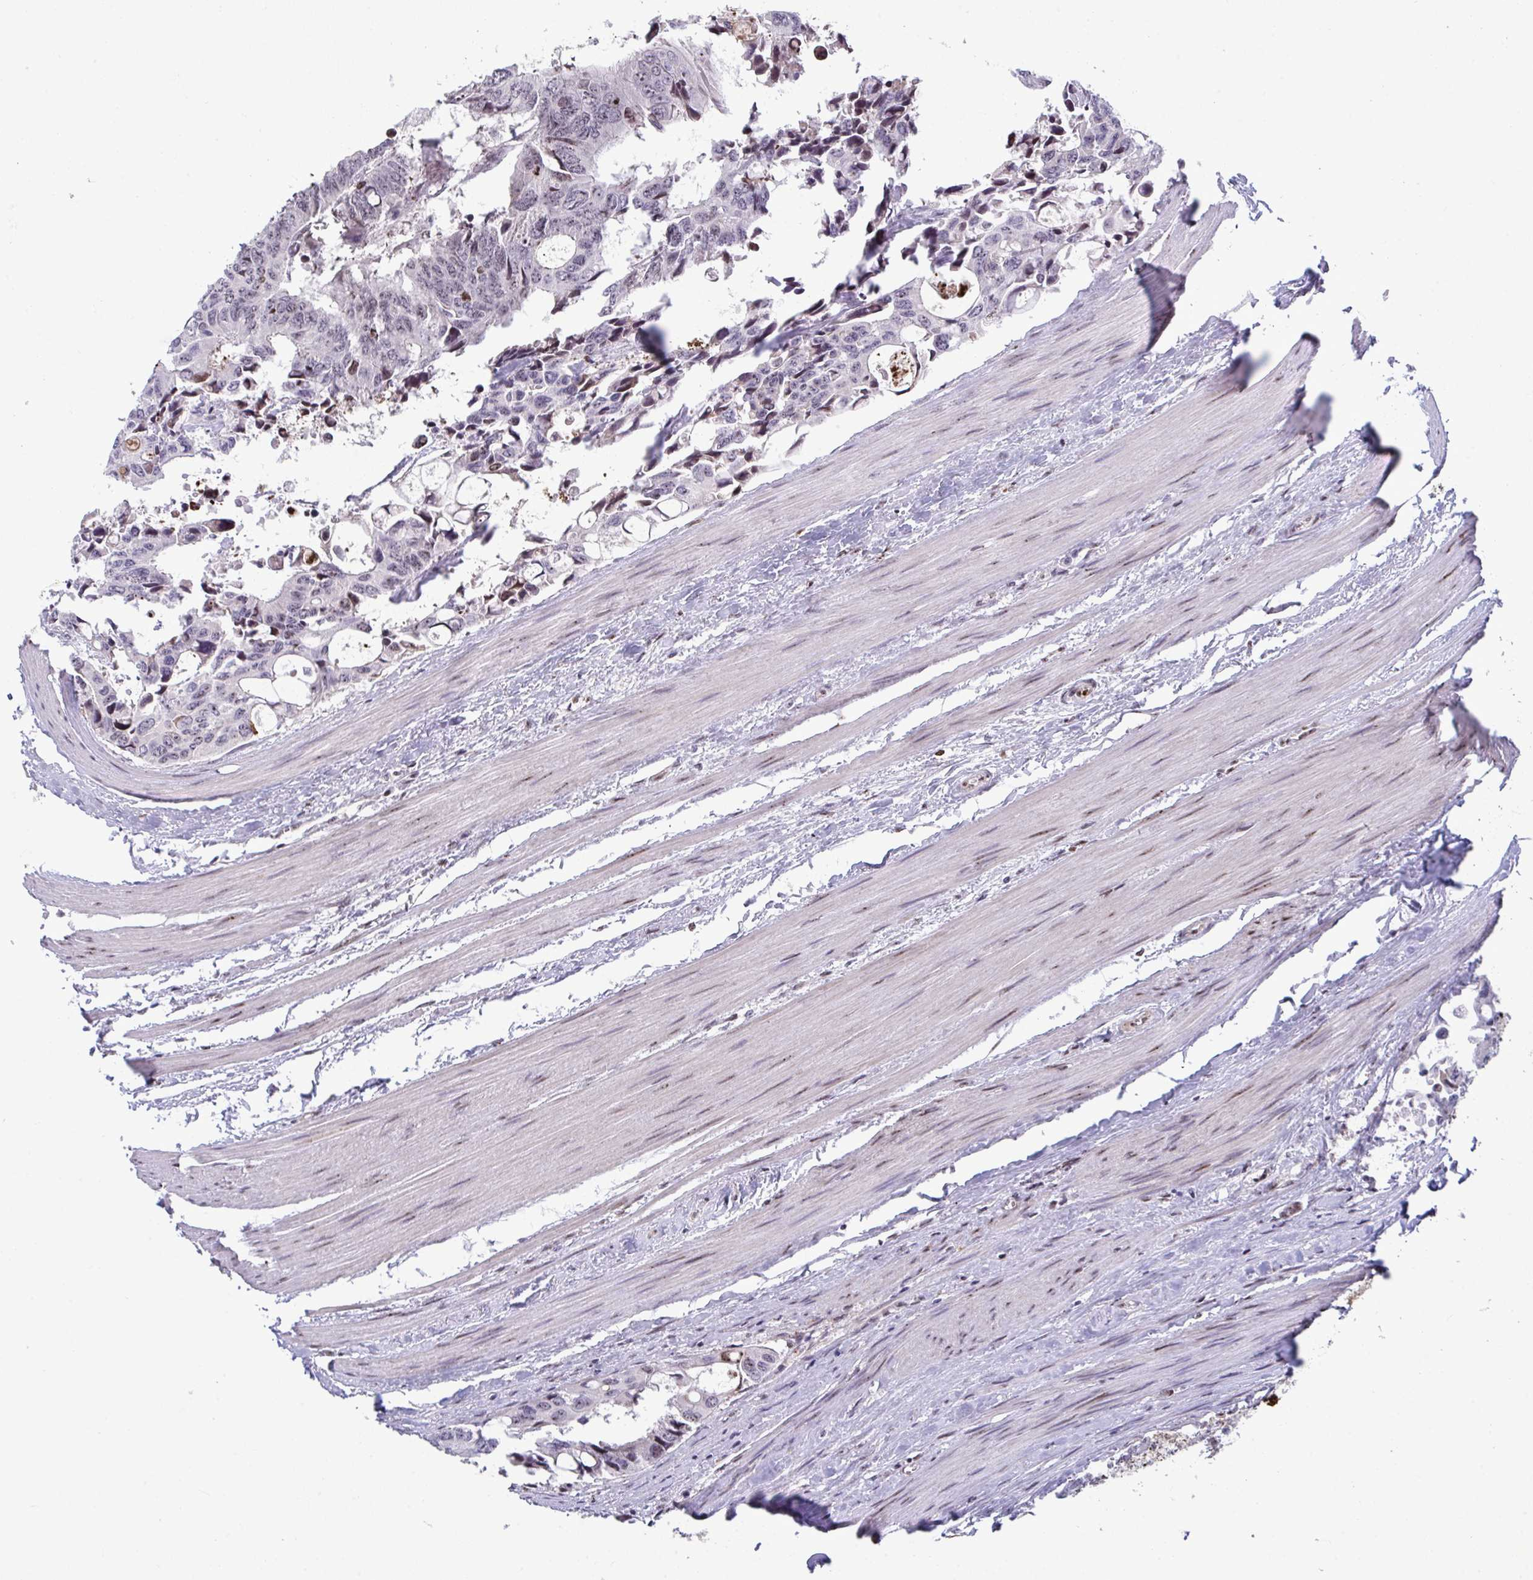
{"staining": {"intensity": "weak", "quantity": "<25%", "location": "nuclear"}, "tissue": "colorectal cancer", "cell_type": "Tumor cells", "image_type": "cancer", "snomed": [{"axis": "morphology", "description": "Adenocarcinoma, NOS"}, {"axis": "topography", "description": "Rectum"}], "caption": "DAB immunohistochemical staining of human adenocarcinoma (colorectal) reveals no significant staining in tumor cells.", "gene": "PELI2", "patient": {"sex": "male", "age": 76}}